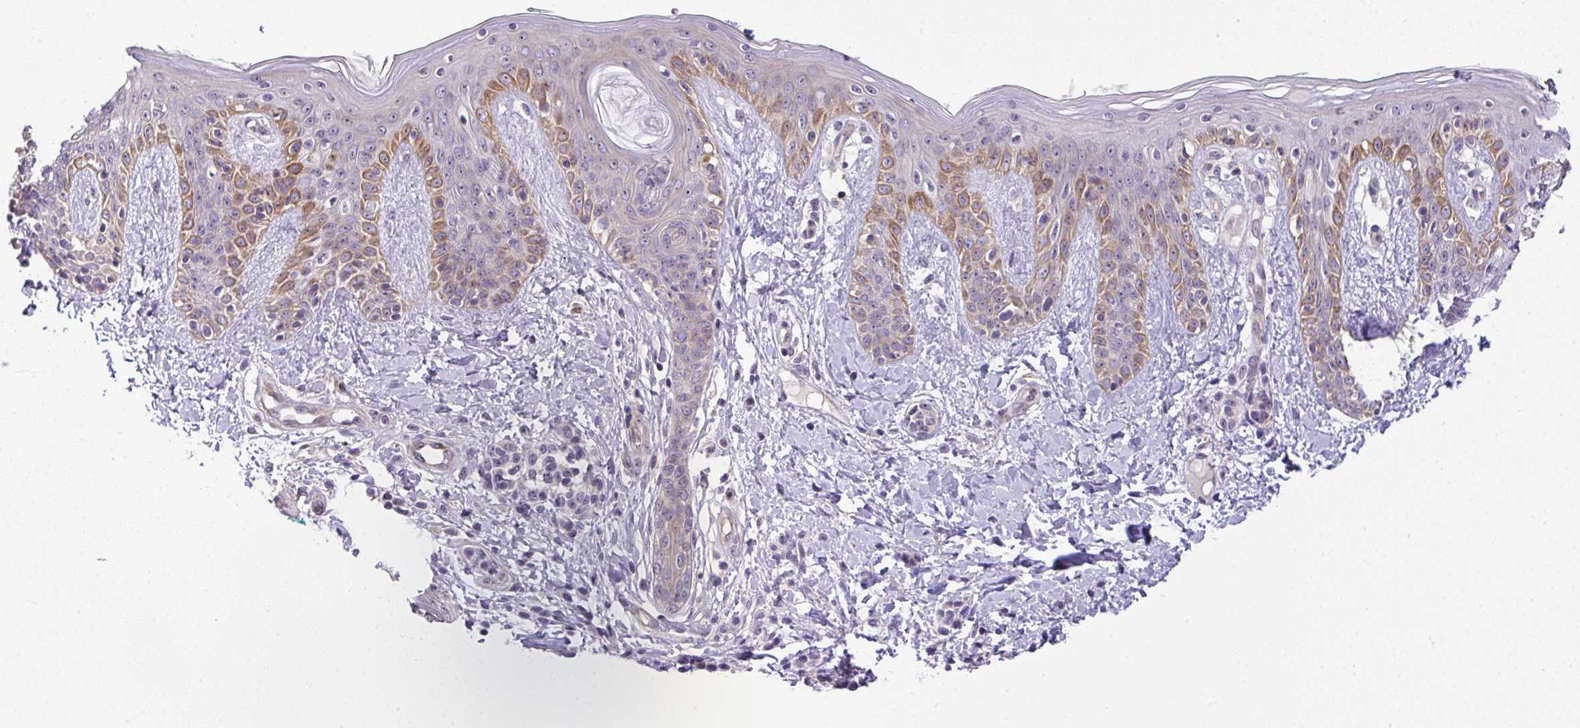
{"staining": {"intensity": "negative", "quantity": "none", "location": "none"}, "tissue": "skin", "cell_type": "Fibroblasts", "image_type": "normal", "snomed": [{"axis": "morphology", "description": "Normal tissue, NOS"}, {"axis": "topography", "description": "Skin"}], "caption": "IHC histopathology image of benign skin stained for a protein (brown), which demonstrates no staining in fibroblasts. (DAB IHC with hematoxylin counter stain).", "gene": "NT5C1A", "patient": {"sex": "male", "age": 16}}